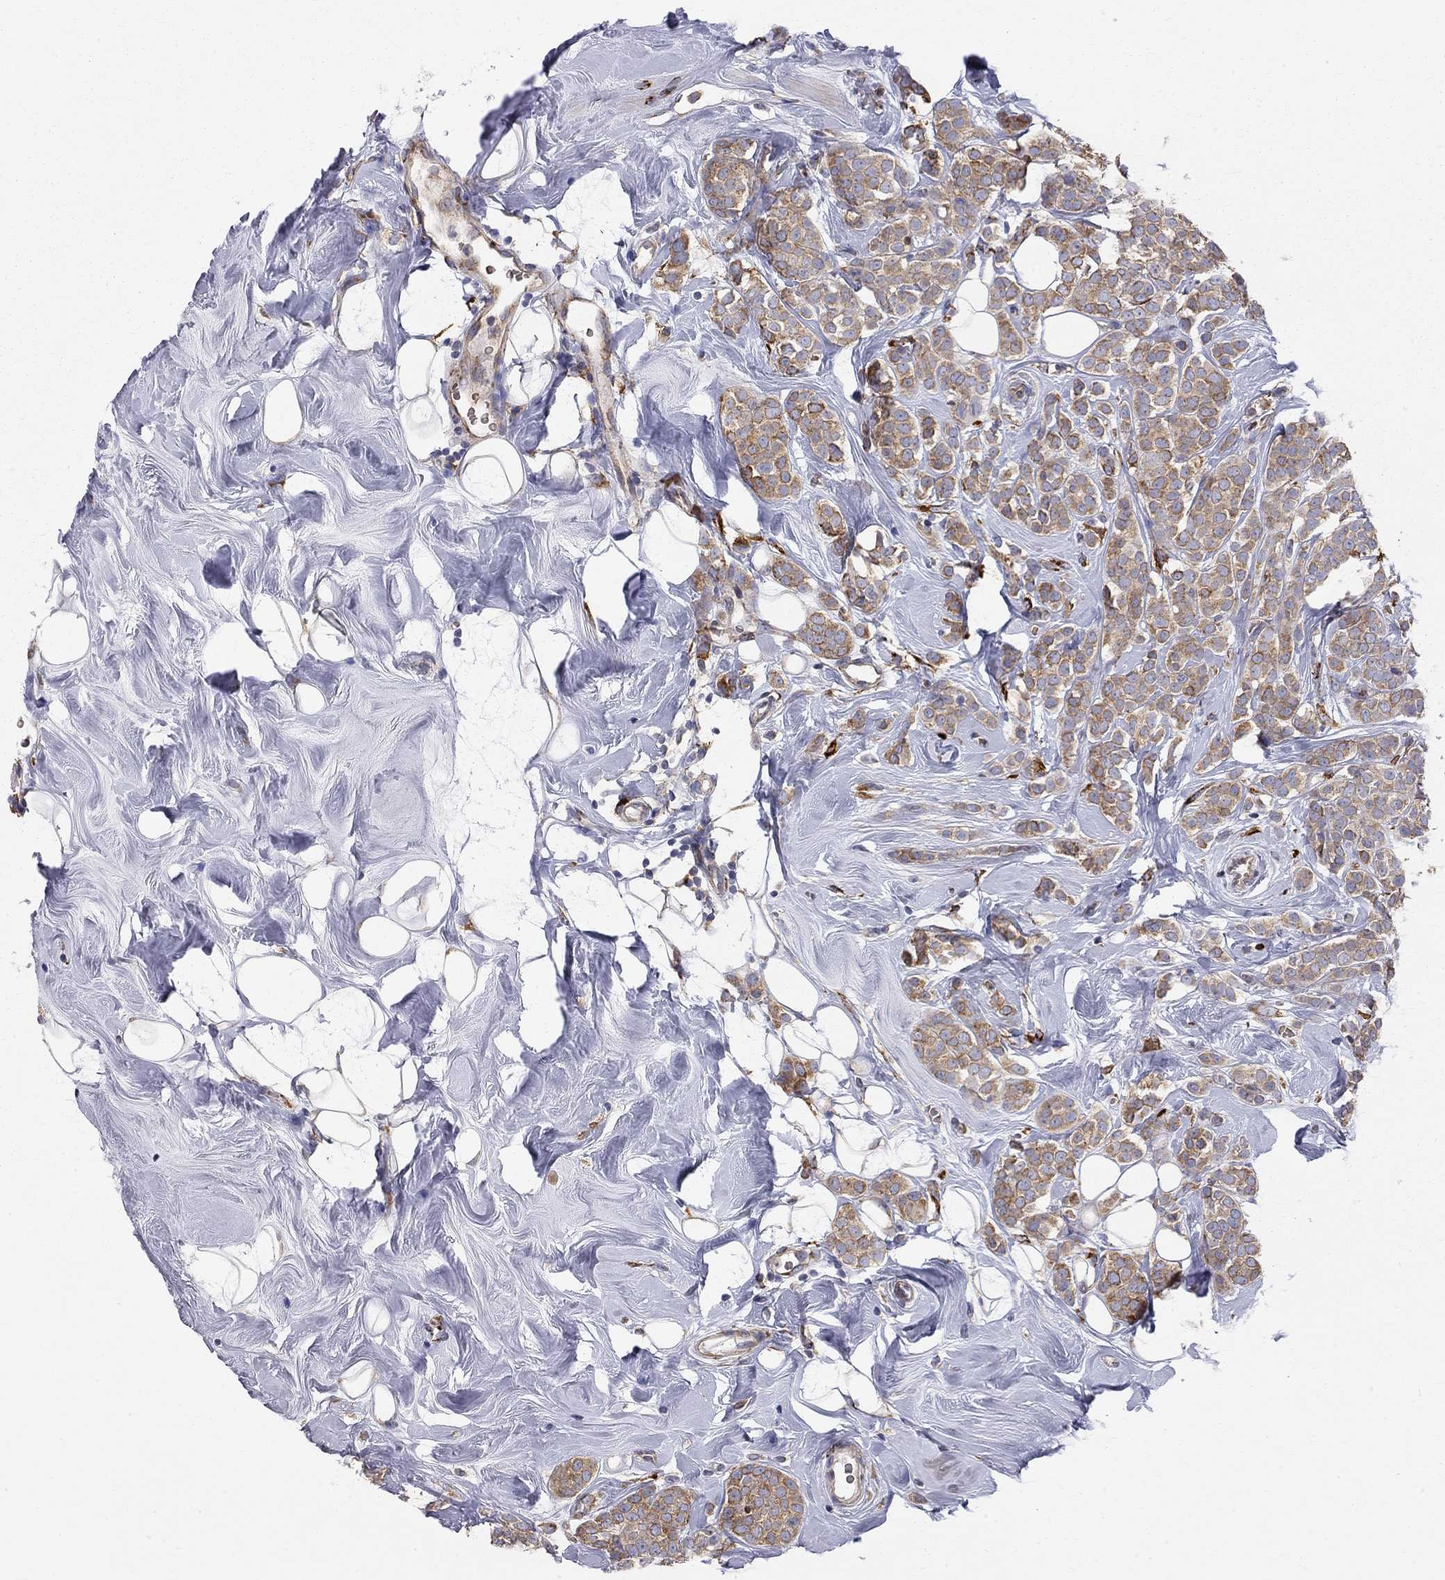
{"staining": {"intensity": "moderate", "quantity": ">75%", "location": "cytoplasmic/membranous"}, "tissue": "breast cancer", "cell_type": "Tumor cells", "image_type": "cancer", "snomed": [{"axis": "morphology", "description": "Lobular carcinoma"}, {"axis": "topography", "description": "Breast"}], "caption": "The image displays staining of breast lobular carcinoma, revealing moderate cytoplasmic/membranous protein expression (brown color) within tumor cells.", "gene": "CASTOR1", "patient": {"sex": "female", "age": 49}}